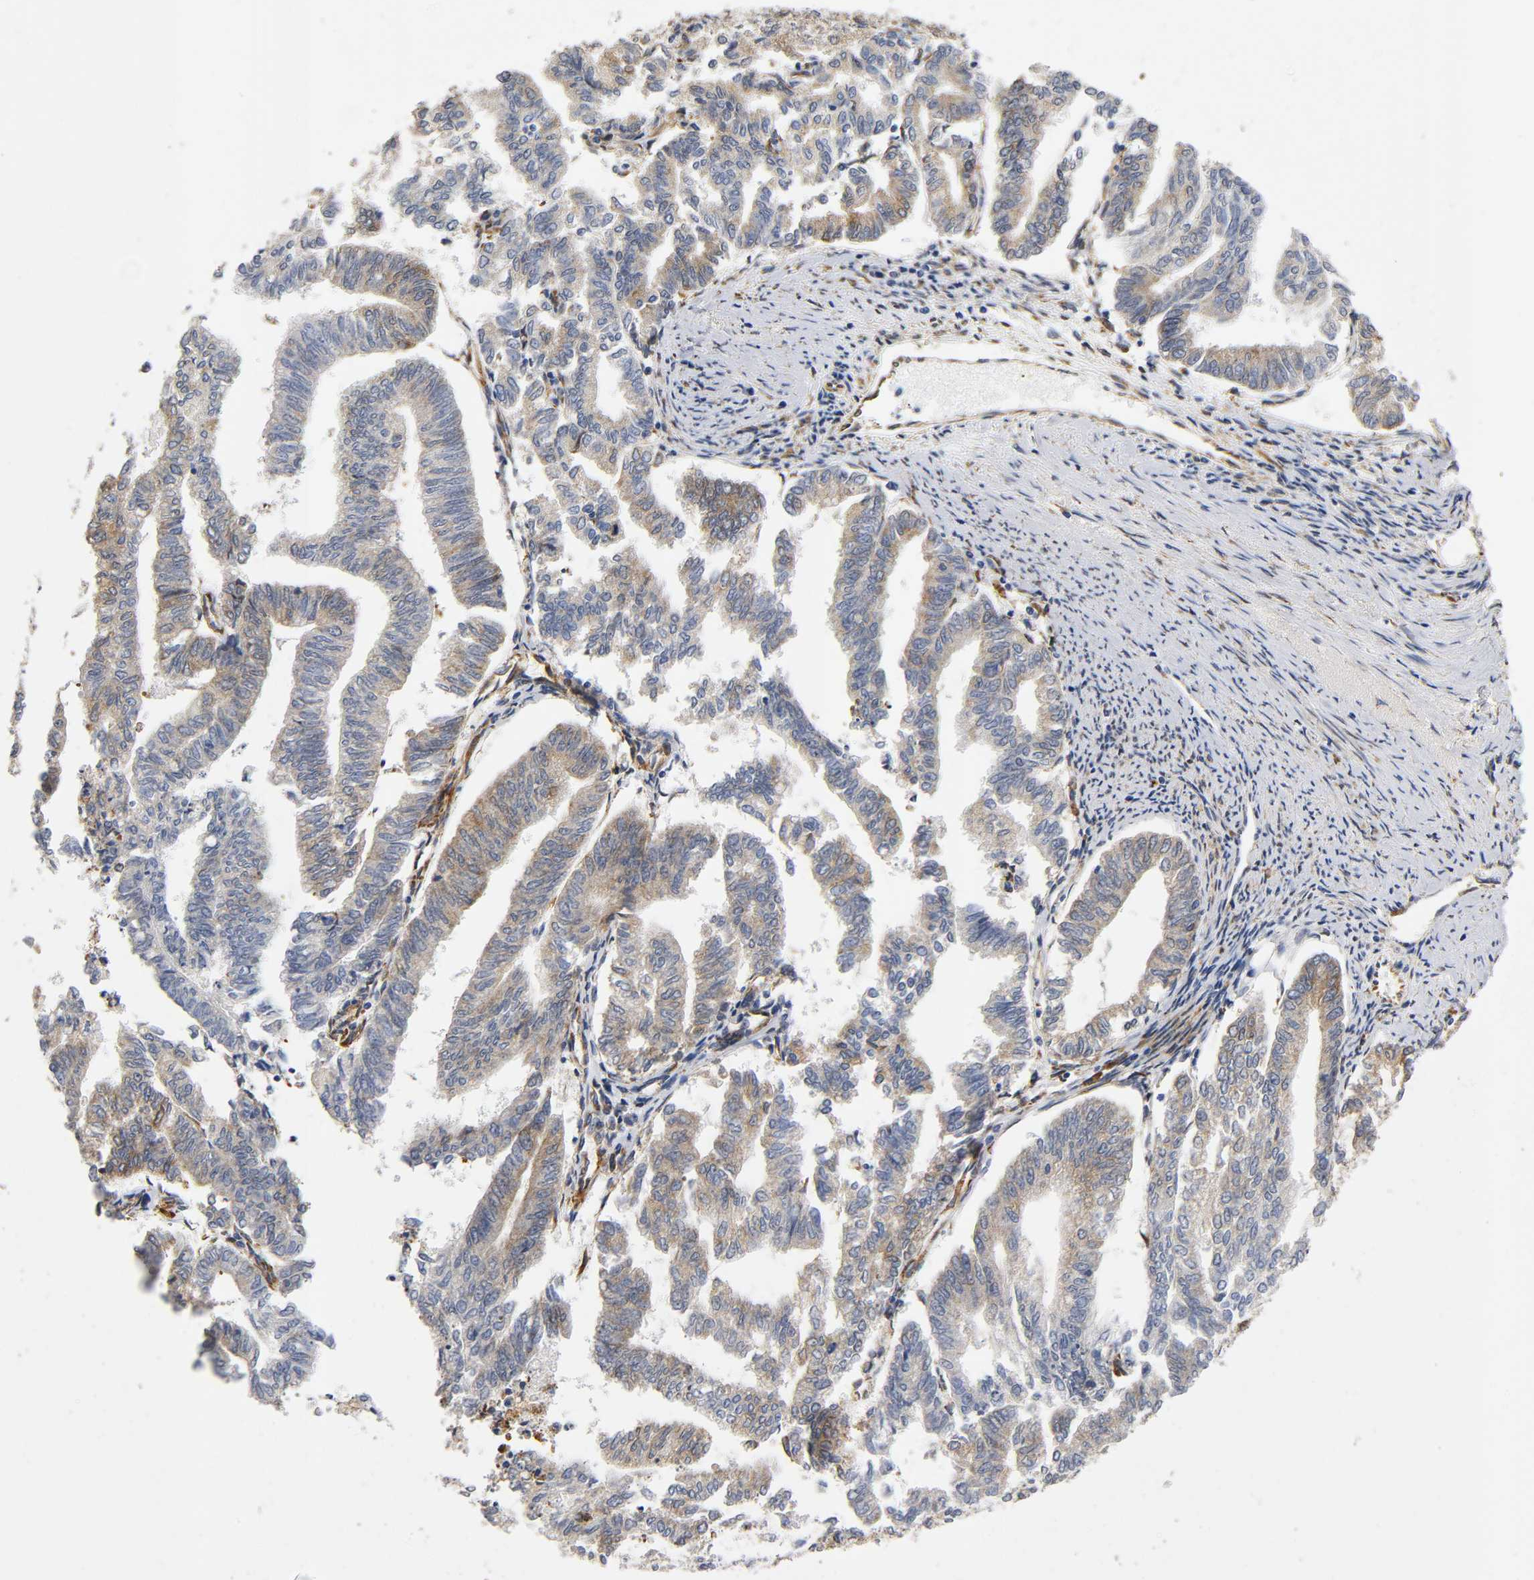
{"staining": {"intensity": "moderate", "quantity": ">75%", "location": "cytoplasmic/membranous"}, "tissue": "endometrial cancer", "cell_type": "Tumor cells", "image_type": "cancer", "snomed": [{"axis": "morphology", "description": "Adenocarcinoma, NOS"}, {"axis": "topography", "description": "Endometrium"}], "caption": "Human endometrial cancer (adenocarcinoma) stained for a protein (brown) shows moderate cytoplasmic/membranous positive positivity in about >75% of tumor cells.", "gene": "SOS2", "patient": {"sex": "female", "age": 79}}